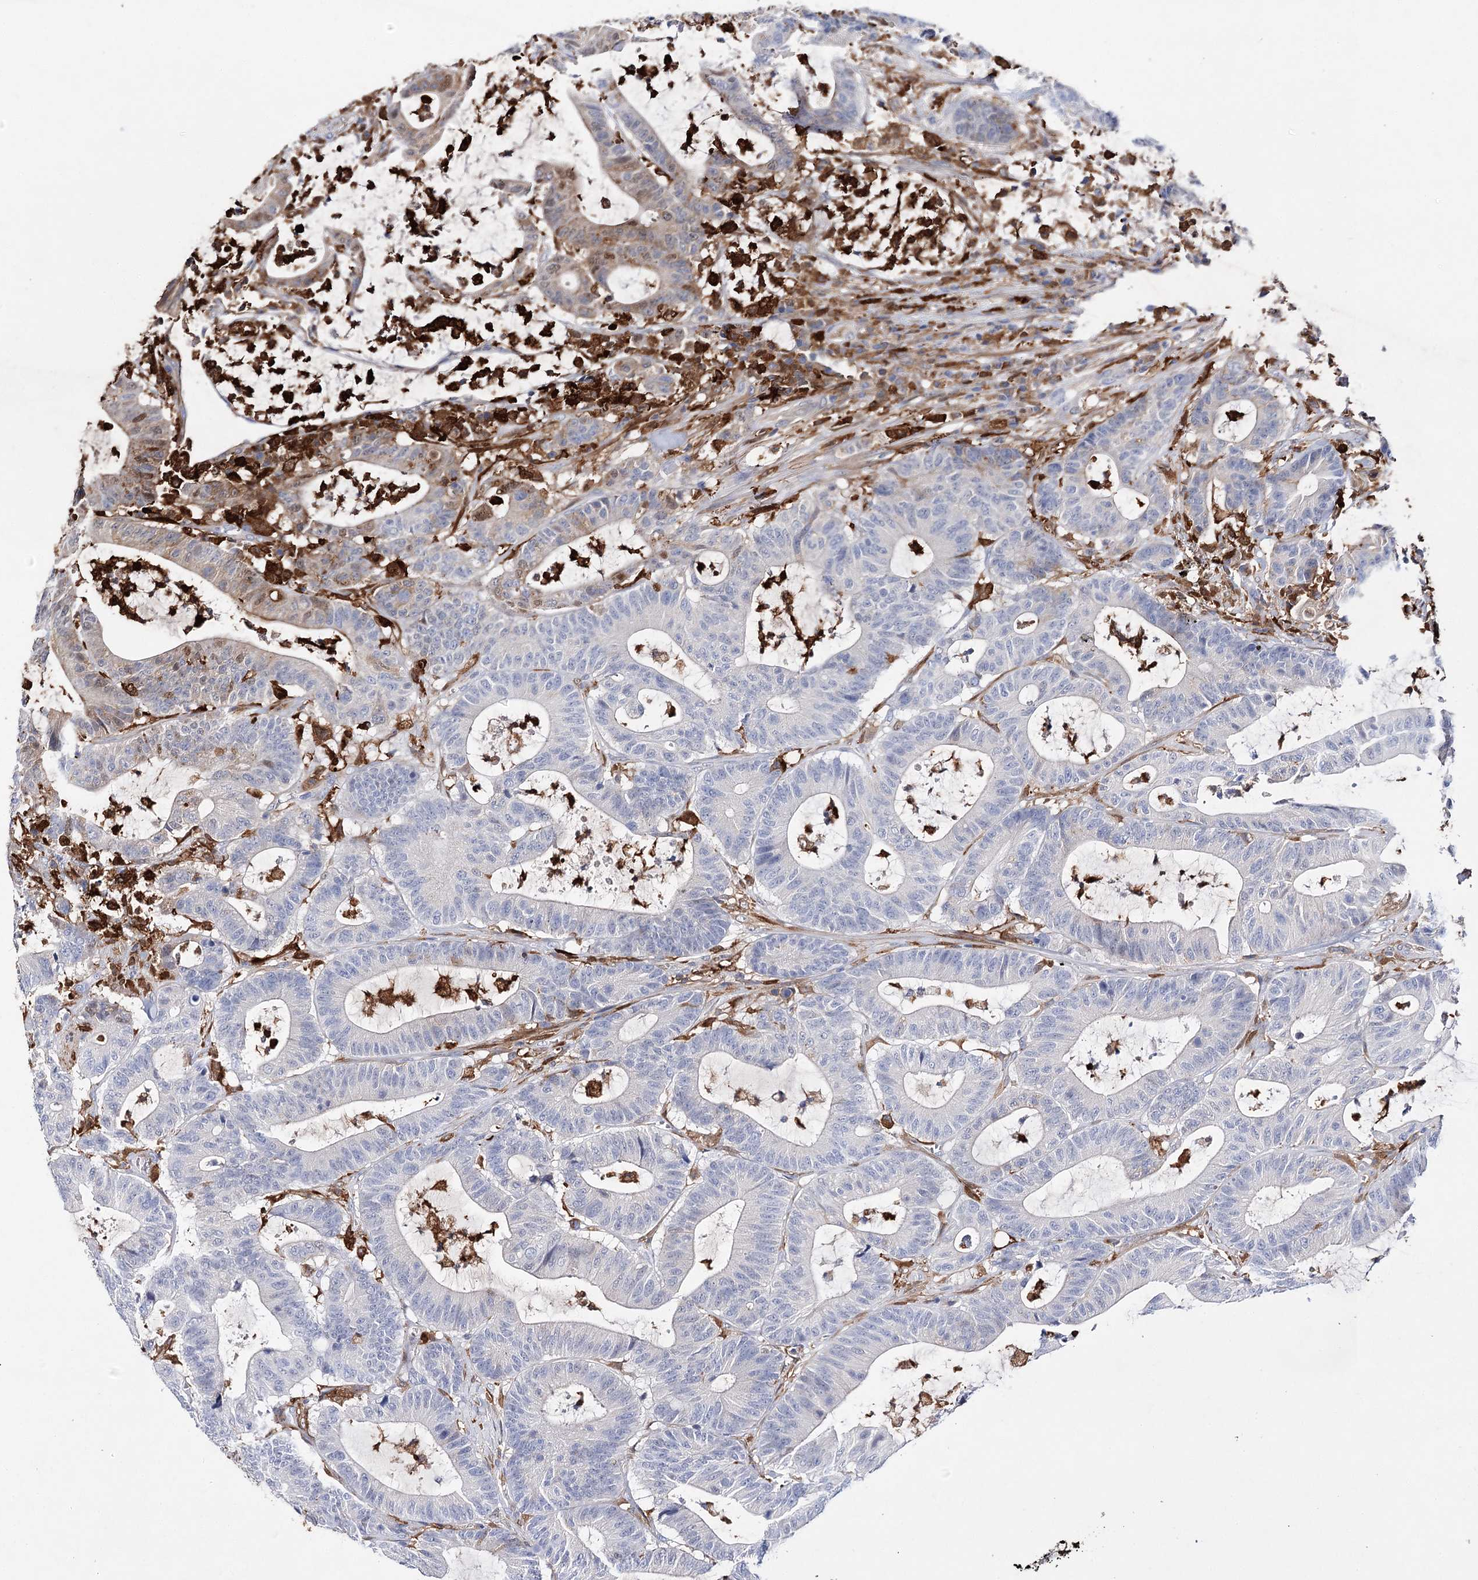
{"staining": {"intensity": "moderate", "quantity": "<25%", "location": "cytoplasmic/membranous"}, "tissue": "colorectal cancer", "cell_type": "Tumor cells", "image_type": "cancer", "snomed": [{"axis": "morphology", "description": "Adenocarcinoma, NOS"}, {"axis": "topography", "description": "Colon"}], "caption": "Immunohistochemical staining of human colorectal cancer (adenocarcinoma) displays moderate cytoplasmic/membranous protein staining in approximately <25% of tumor cells.", "gene": "CFAP46", "patient": {"sex": "female", "age": 84}}